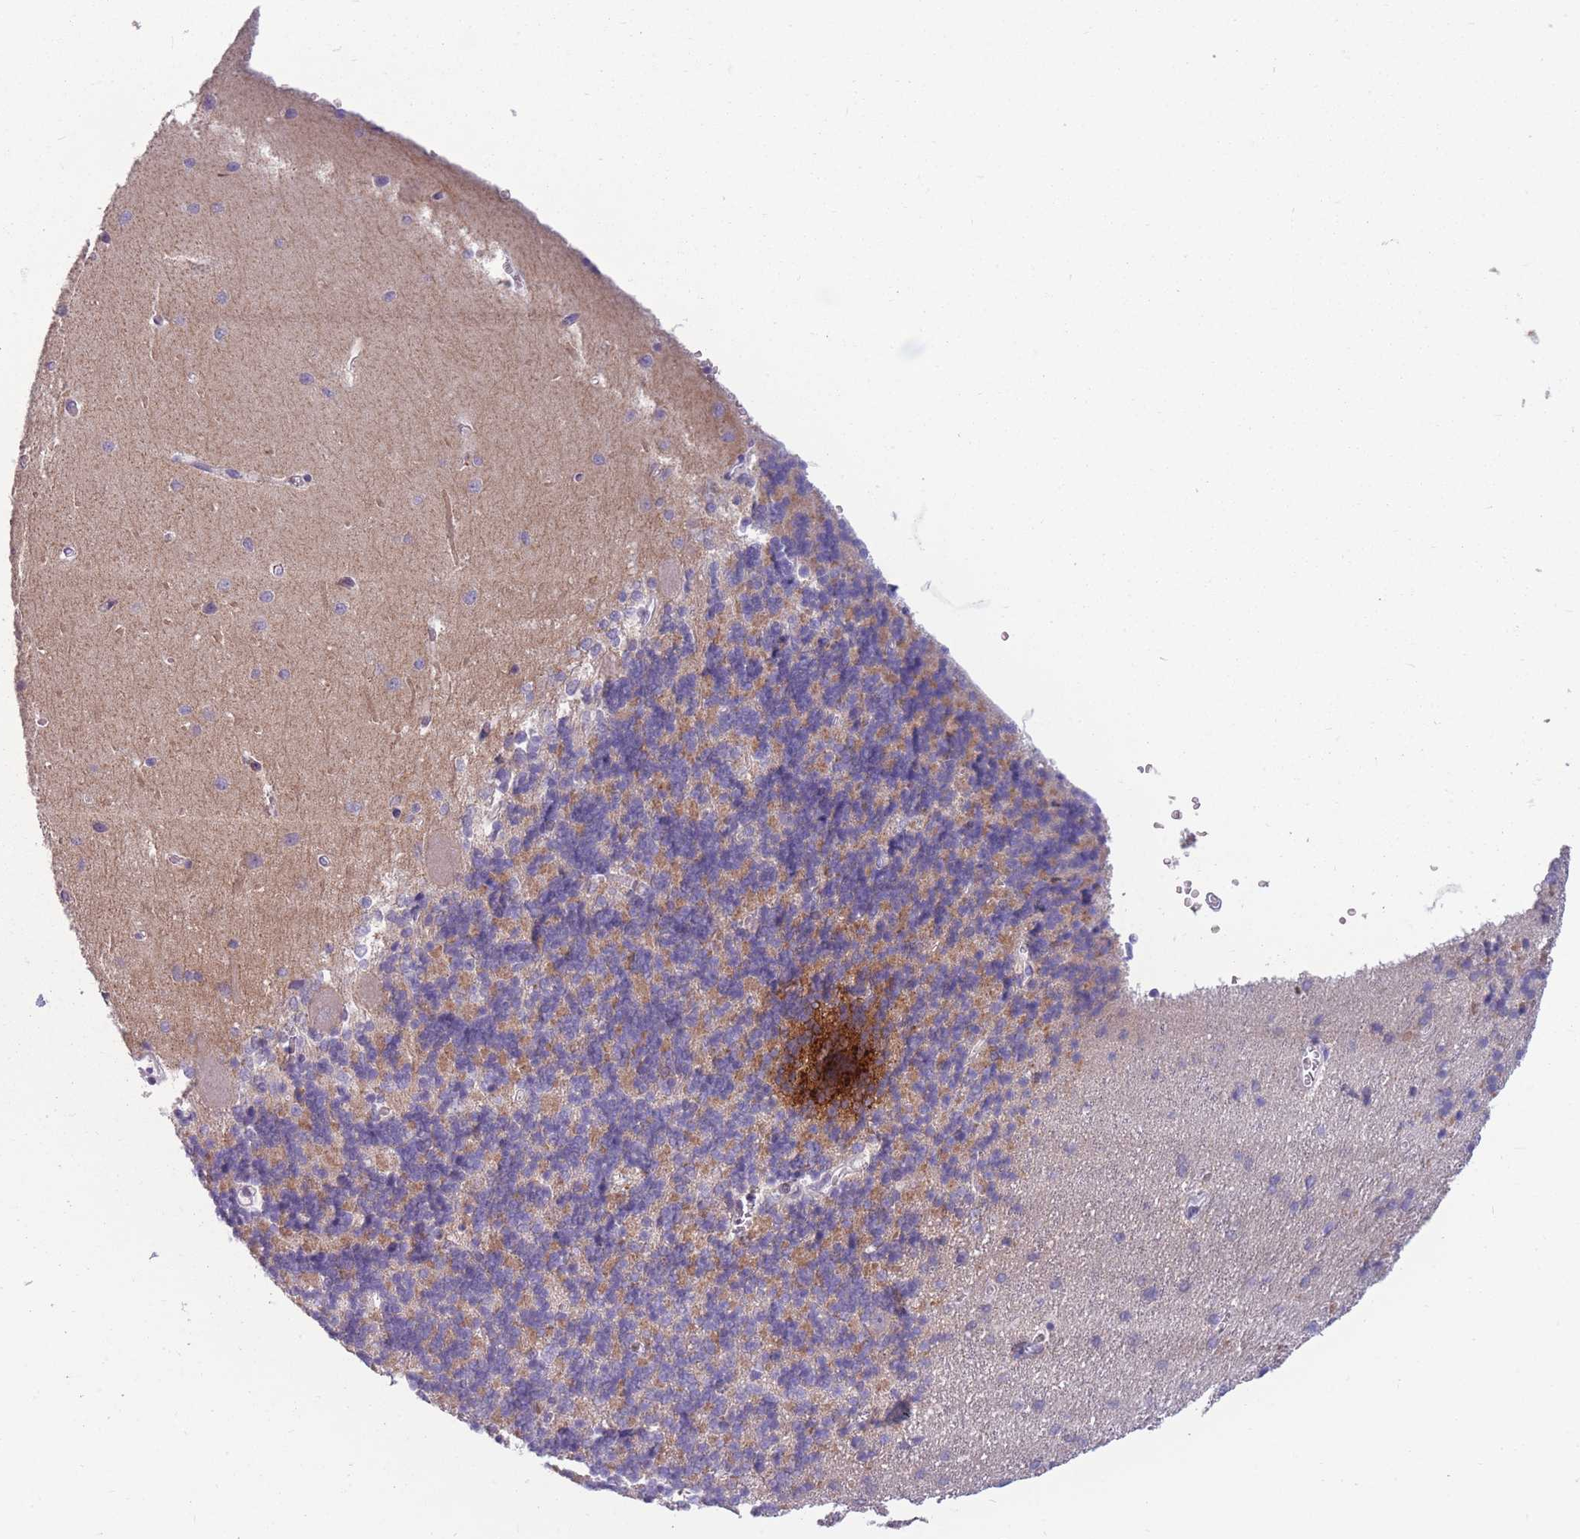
{"staining": {"intensity": "moderate", "quantity": "<25%", "location": "cytoplasmic/membranous"}, "tissue": "cerebellum", "cell_type": "Cells in granular layer", "image_type": "normal", "snomed": [{"axis": "morphology", "description": "Normal tissue, NOS"}, {"axis": "topography", "description": "Cerebellum"}], "caption": "High-power microscopy captured an IHC image of normal cerebellum, revealing moderate cytoplasmic/membranous positivity in about <25% of cells in granular layer.", "gene": "PDE4A", "patient": {"sex": "male", "age": 37}}